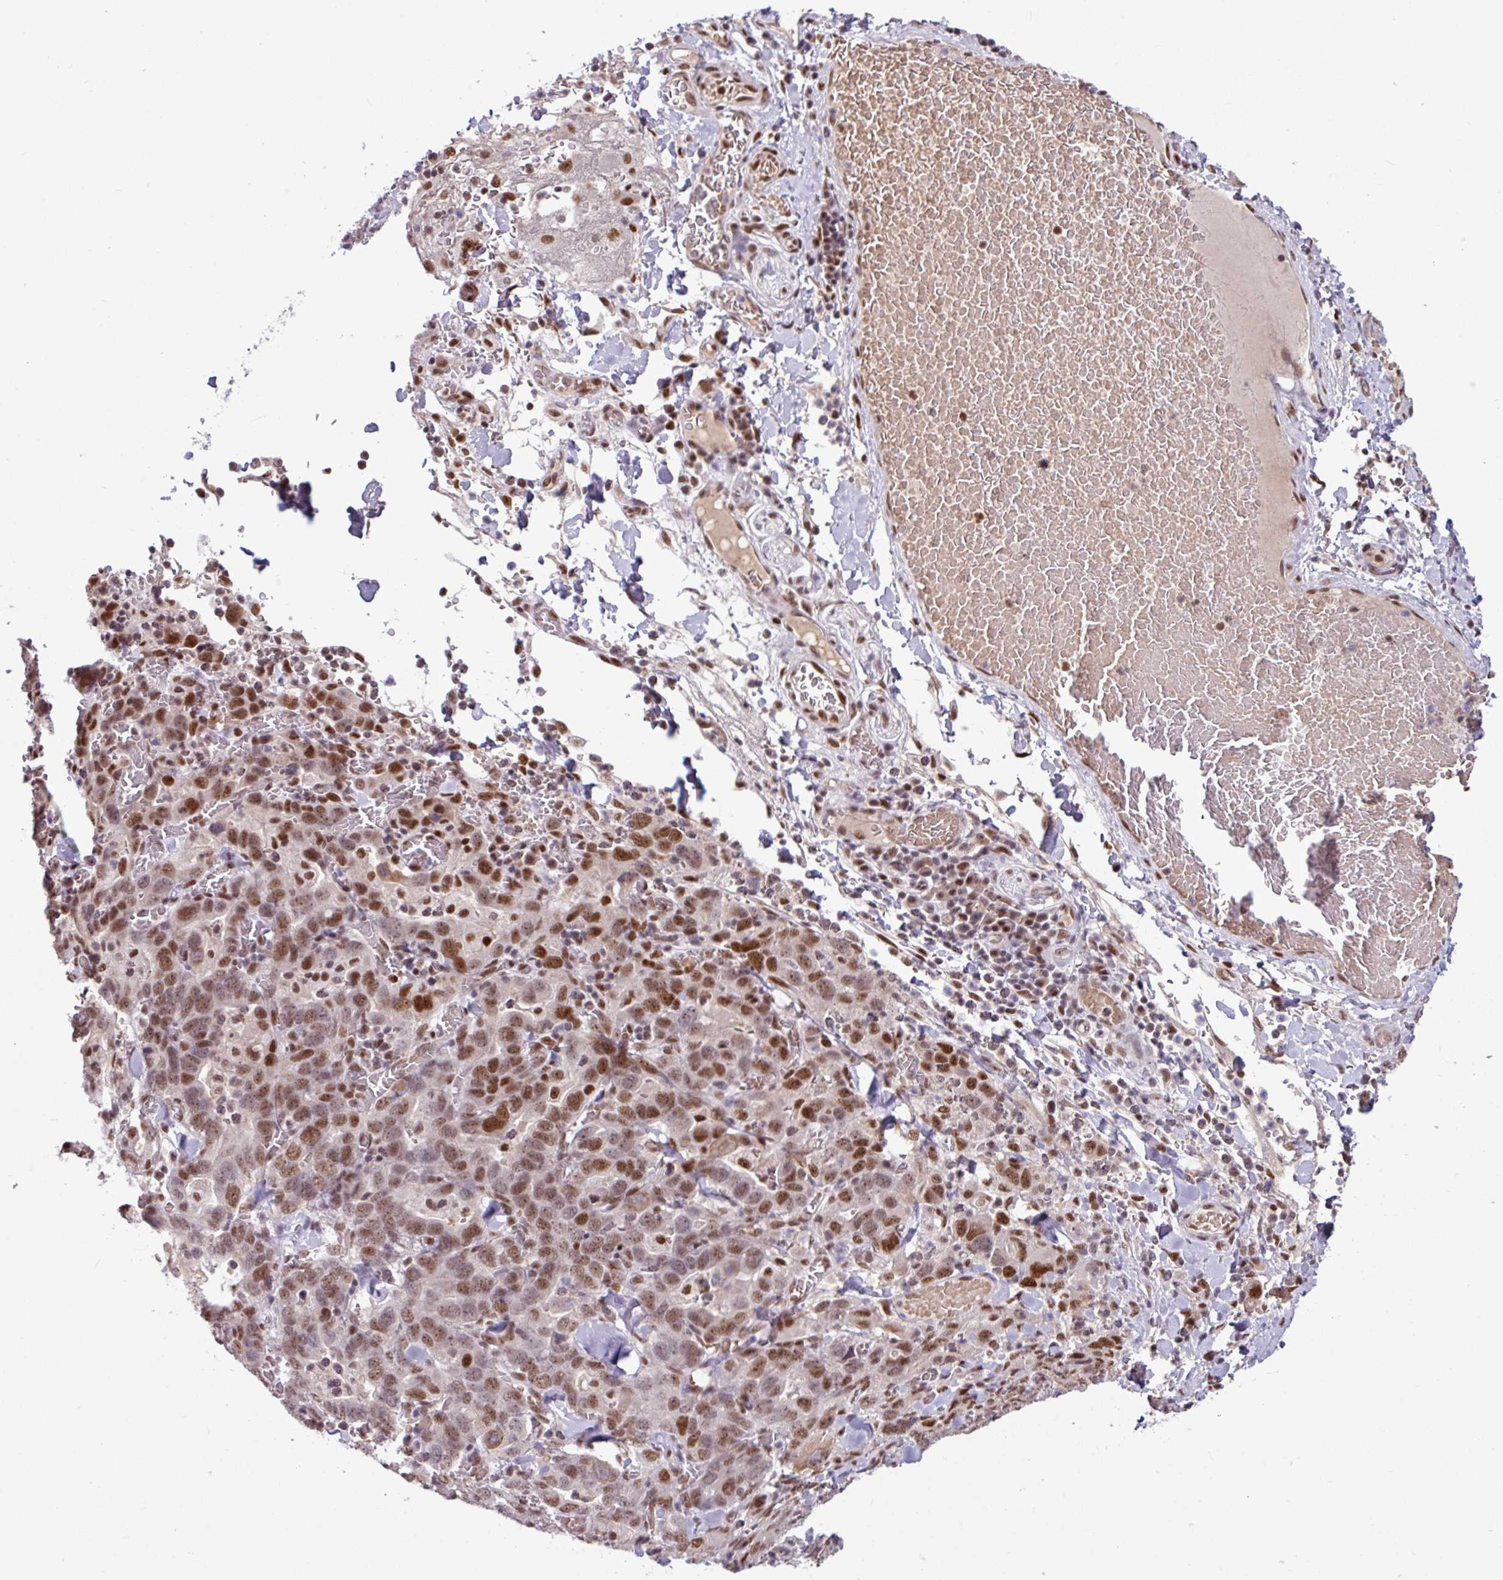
{"staining": {"intensity": "strong", "quantity": ">75%", "location": "nuclear"}, "tissue": "stomach cancer", "cell_type": "Tumor cells", "image_type": "cancer", "snomed": [{"axis": "morphology", "description": "Adenocarcinoma, NOS"}, {"axis": "topography", "description": "Stomach, upper"}, {"axis": "topography", "description": "Stomach"}], "caption": "IHC micrograph of stomach cancer (adenocarcinoma) stained for a protein (brown), which shows high levels of strong nuclear expression in about >75% of tumor cells.", "gene": "TDG", "patient": {"sex": "male", "age": 62}}